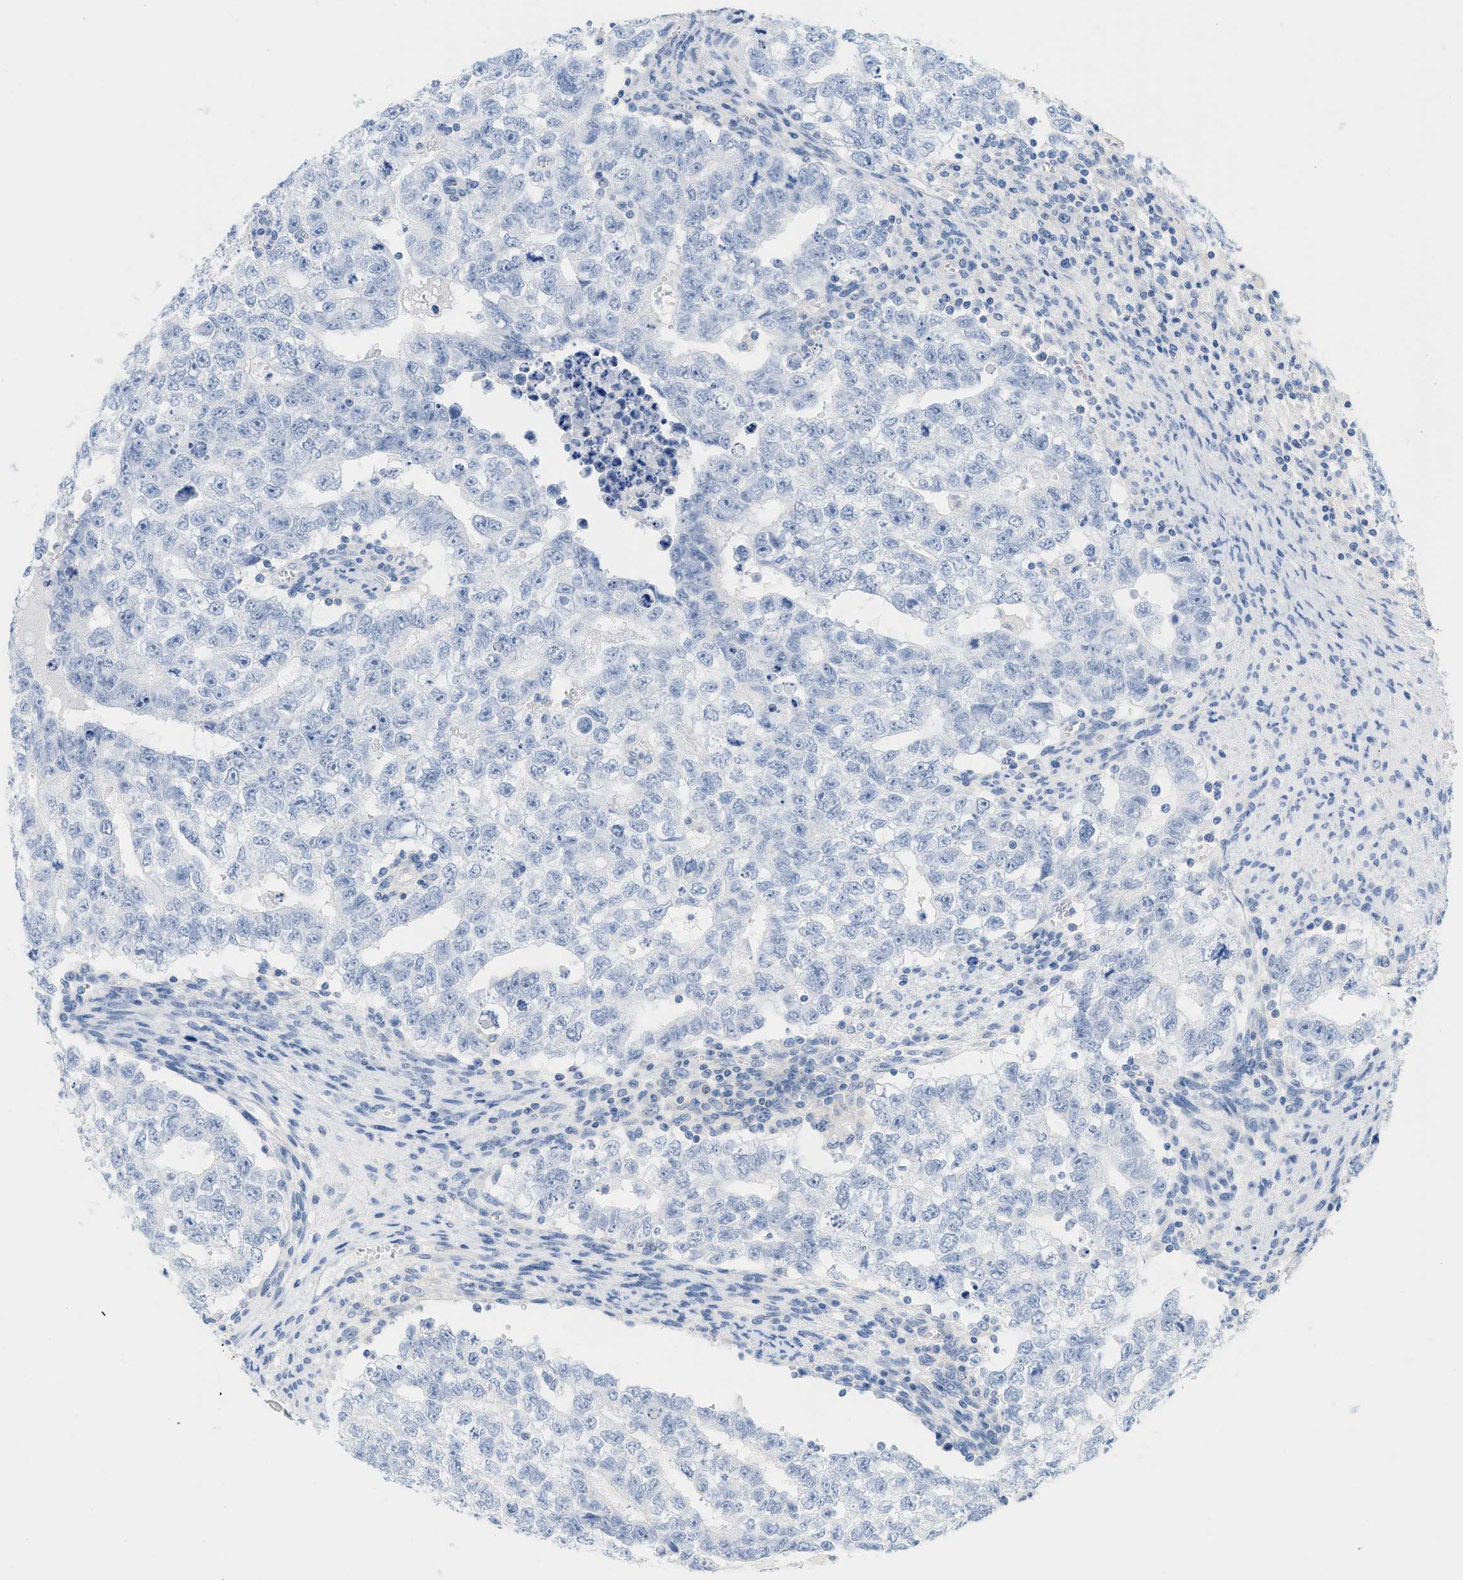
{"staining": {"intensity": "negative", "quantity": "none", "location": "none"}, "tissue": "testis cancer", "cell_type": "Tumor cells", "image_type": "cancer", "snomed": [{"axis": "morphology", "description": "Seminoma, NOS"}, {"axis": "morphology", "description": "Carcinoma, Embryonal, NOS"}, {"axis": "topography", "description": "Testis"}], "caption": "Immunohistochemical staining of human testis cancer demonstrates no significant staining in tumor cells. (Immunohistochemistry, brightfield microscopy, high magnification).", "gene": "PAPPA", "patient": {"sex": "male", "age": 38}}